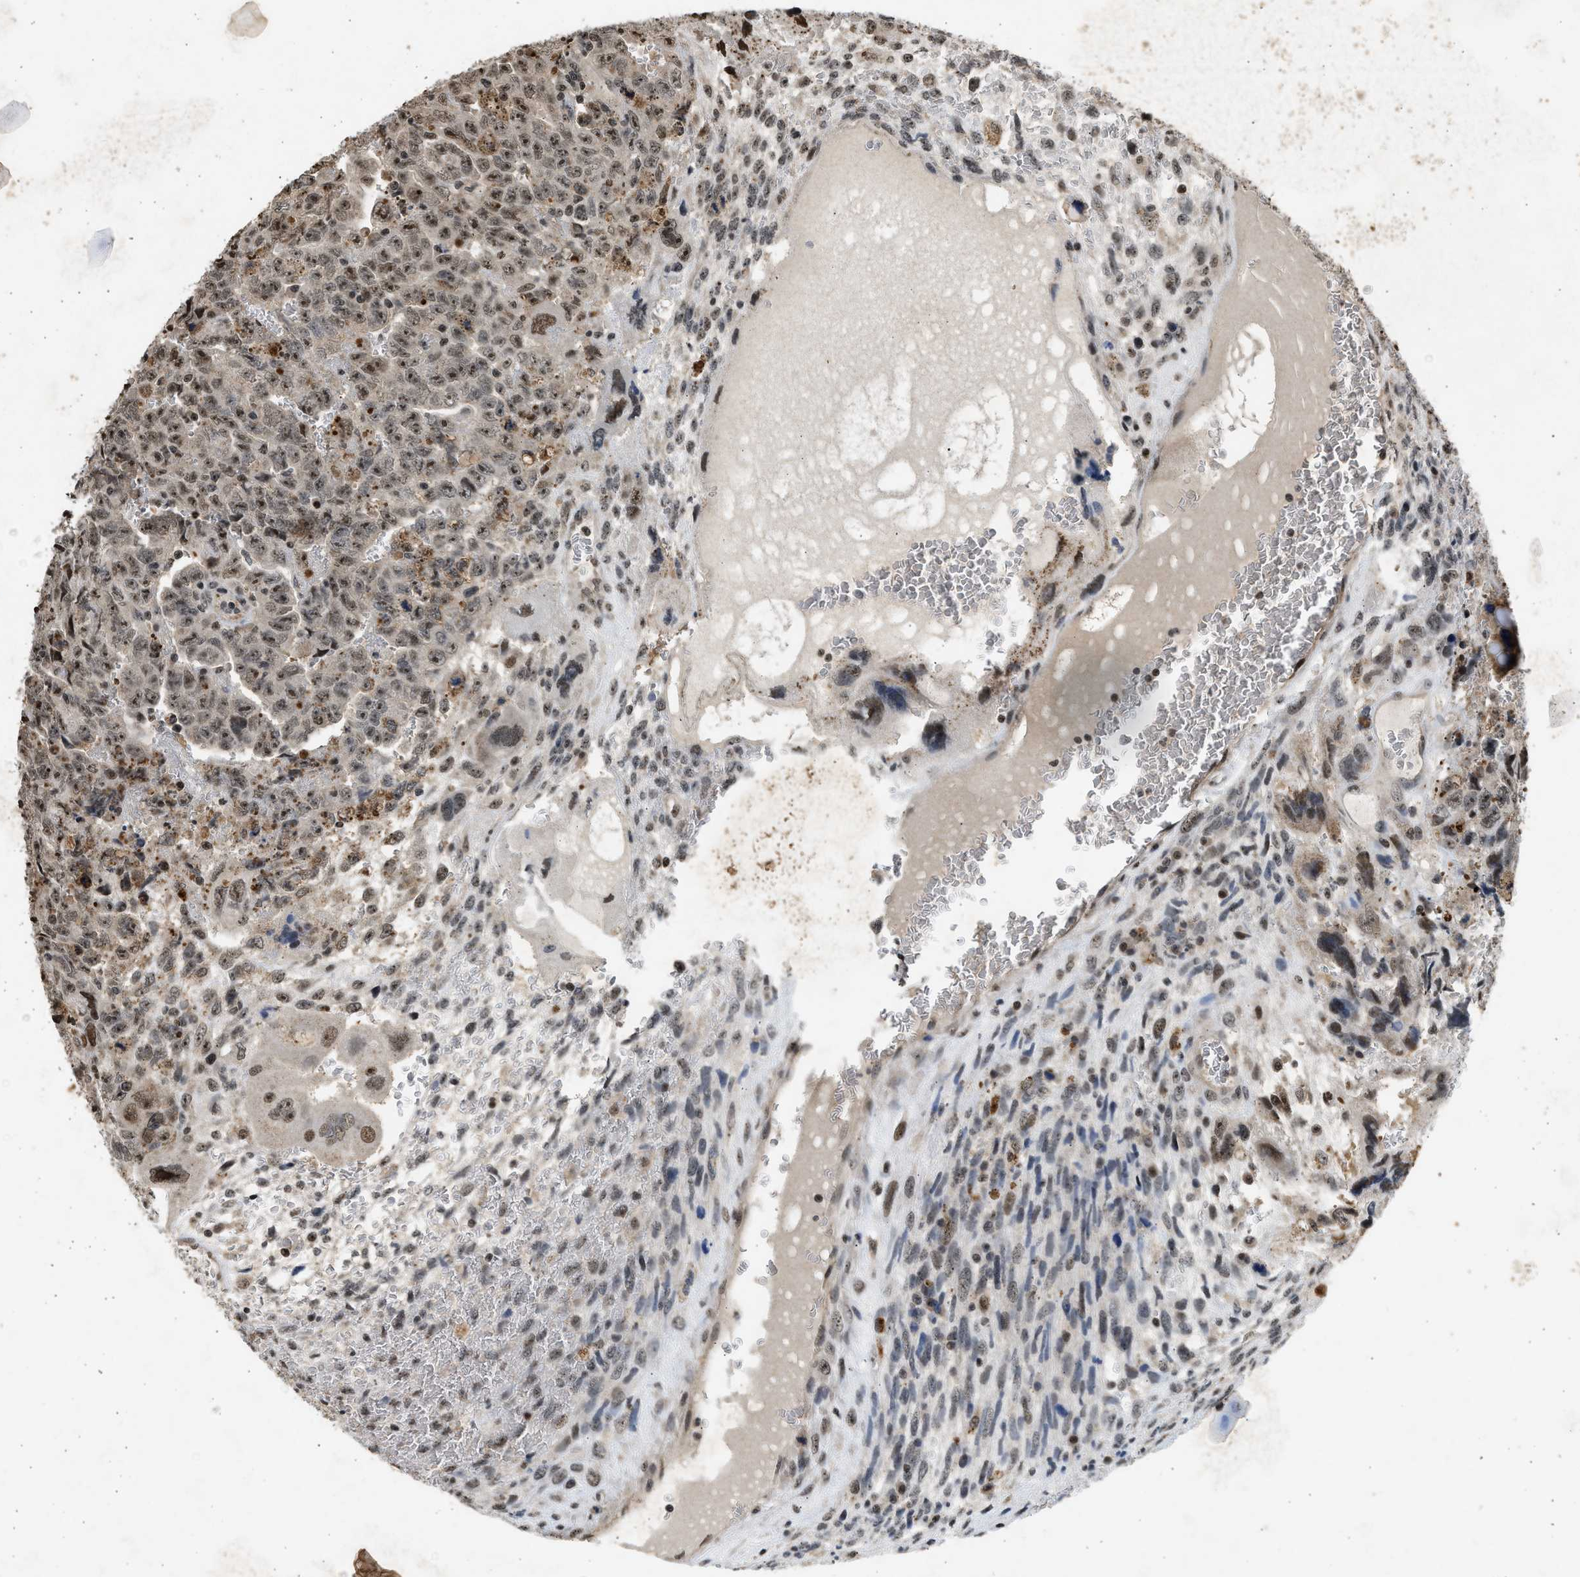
{"staining": {"intensity": "moderate", "quantity": ">75%", "location": "nuclear"}, "tissue": "testis cancer", "cell_type": "Tumor cells", "image_type": "cancer", "snomed": [{"axis": "morphology", "description": "Carcinoma, Embryonal, NOS"}, {"axis": "topography", "description": "Testis"}], "caption": "Immunohistochemistry (IHC) of testis cancer (embryonal carcinoma) shows medium levels of moderate nuclear positivity in approximately >75% of tumor cells.", "gene": "TFDP2", "patient": {"sex": "male", "age": 28}}